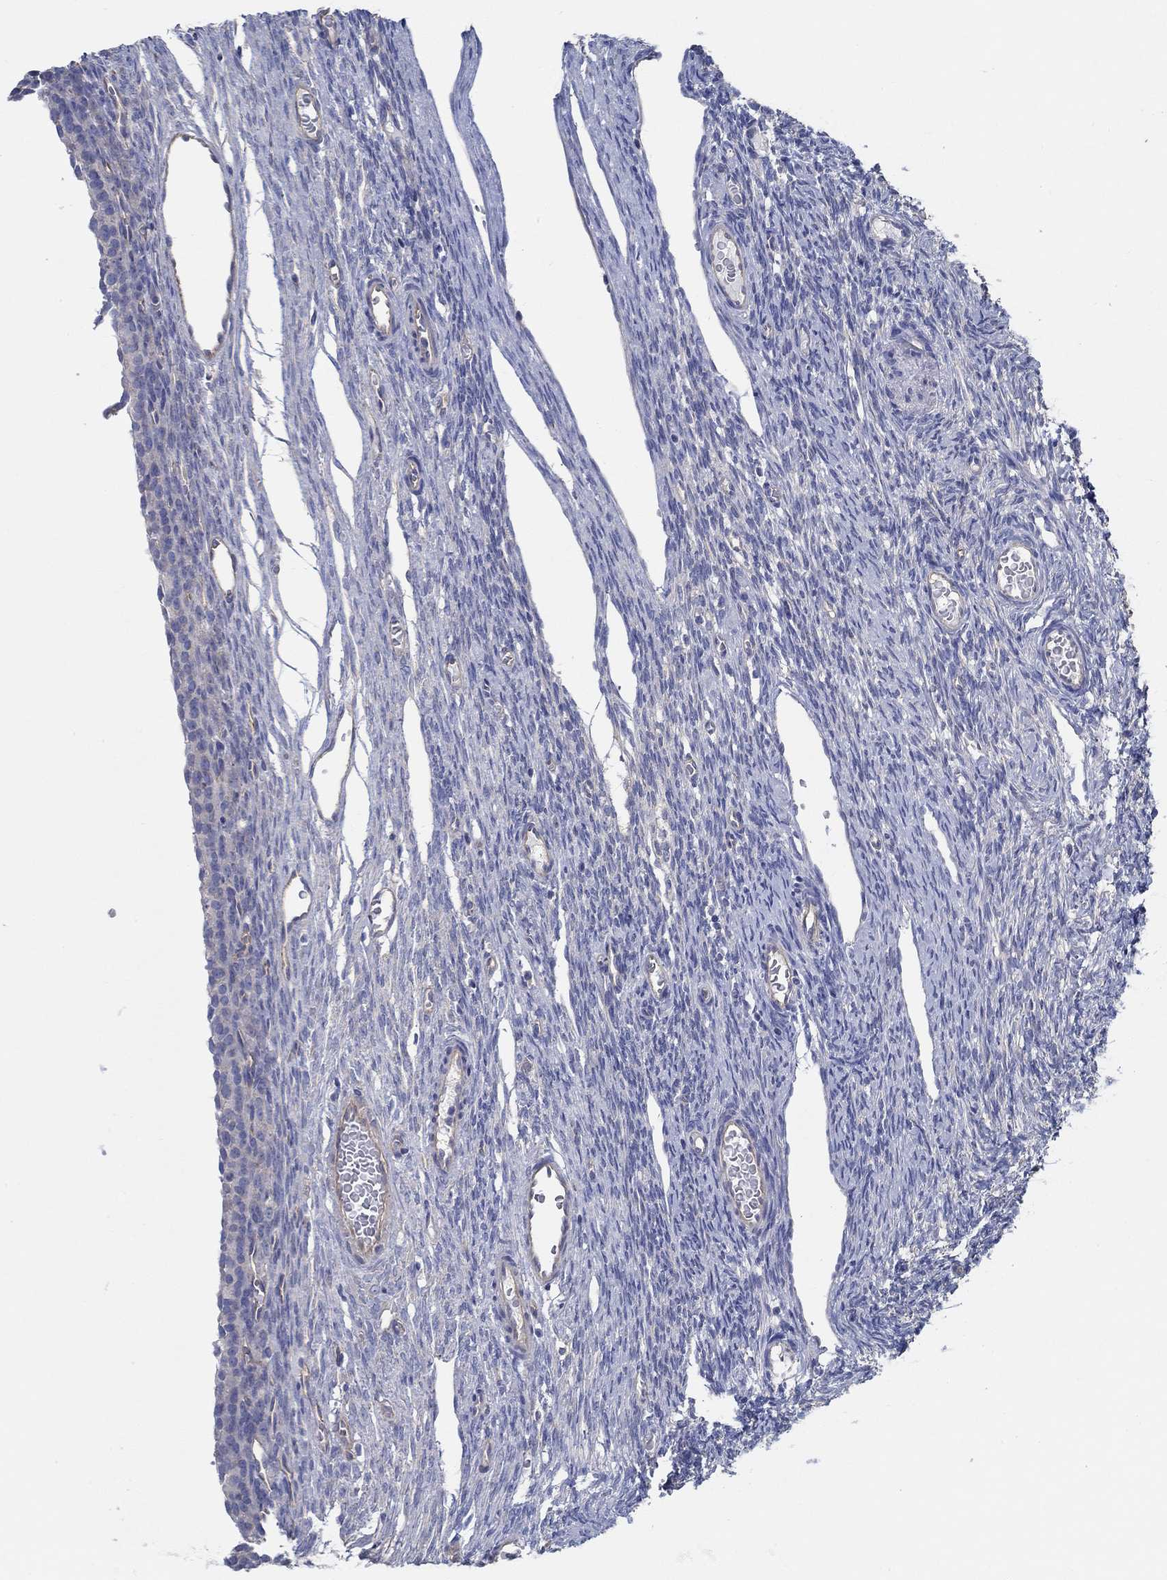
{"staining": {"intensity": "negative", "quantity": "none", "location": "none"}, "tissue": "ovary", "cell_type": "Follicle cells", "image_type": "normal", "snomed": [{"axis": "morphology", "description": "Normal tissue, NOS"}, {"axis": "topography", "description": "Ovary"}], "caption": "Follicle cells are negative for brown protein staining in normal ovary. Brightfield microscopy of immunohistochemistry (IHC) stained with DAB (3,3'-diaminobenzidine) (brown) and hematoxylin (blue), captured at high magnification.", "gene": "BBOF1", "patient": {"sex": "female", "age": 27}}